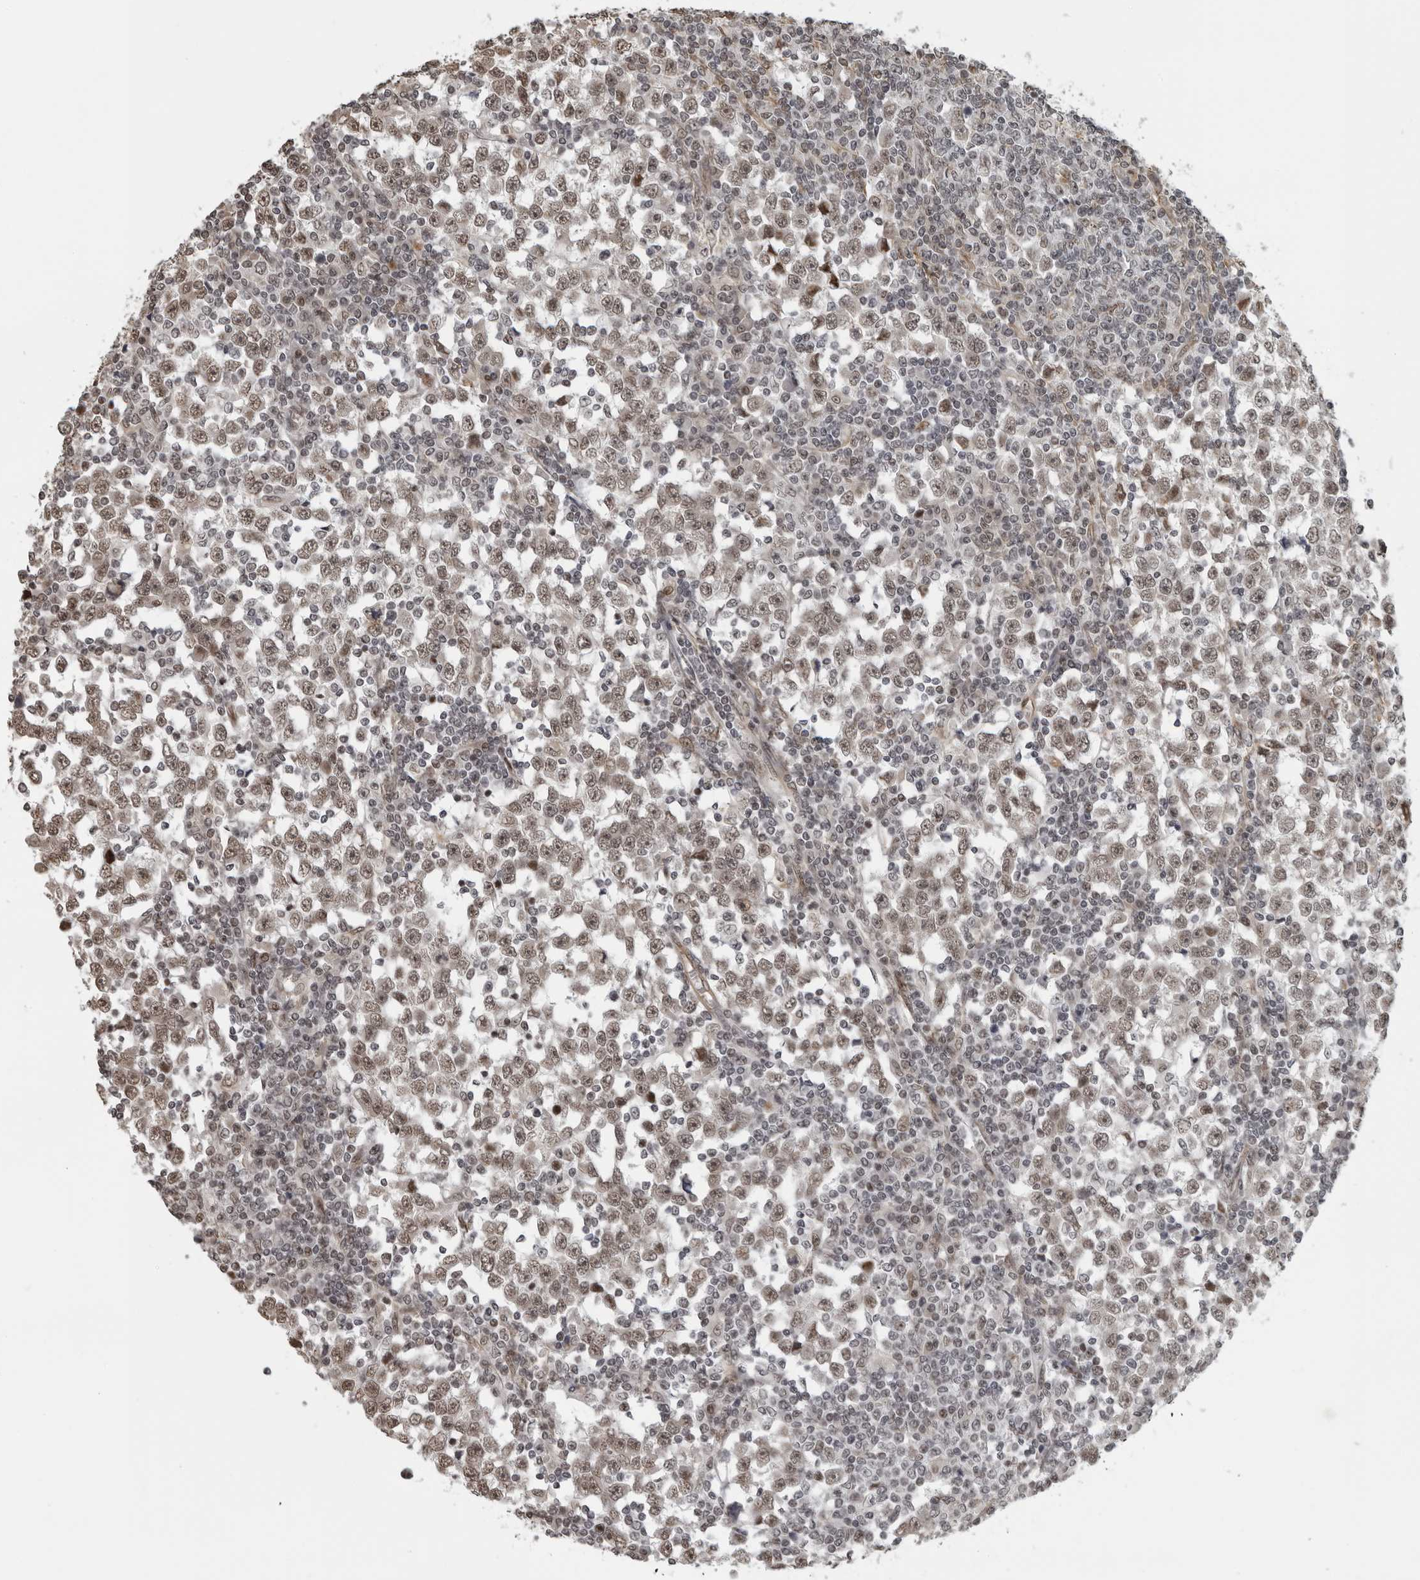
{"staining": {"intensity": "weak", "quantity": ">75%", "location": "nuclear"}, "tissue": "testis cancer", "cell_type": "Tumor cells", "image_type": "cancer", "snomed": [{"axis": "morphology", "description": "Seminoma, NOS"}, {"axis": "topography", "description": "Testis"}], "caption": "Protein staining reveals weak nuclear positivity in about >75% of tumor cells in testis seminoma.", "gene": "MAF", "patient": {"sex": "male", "age": 65}}